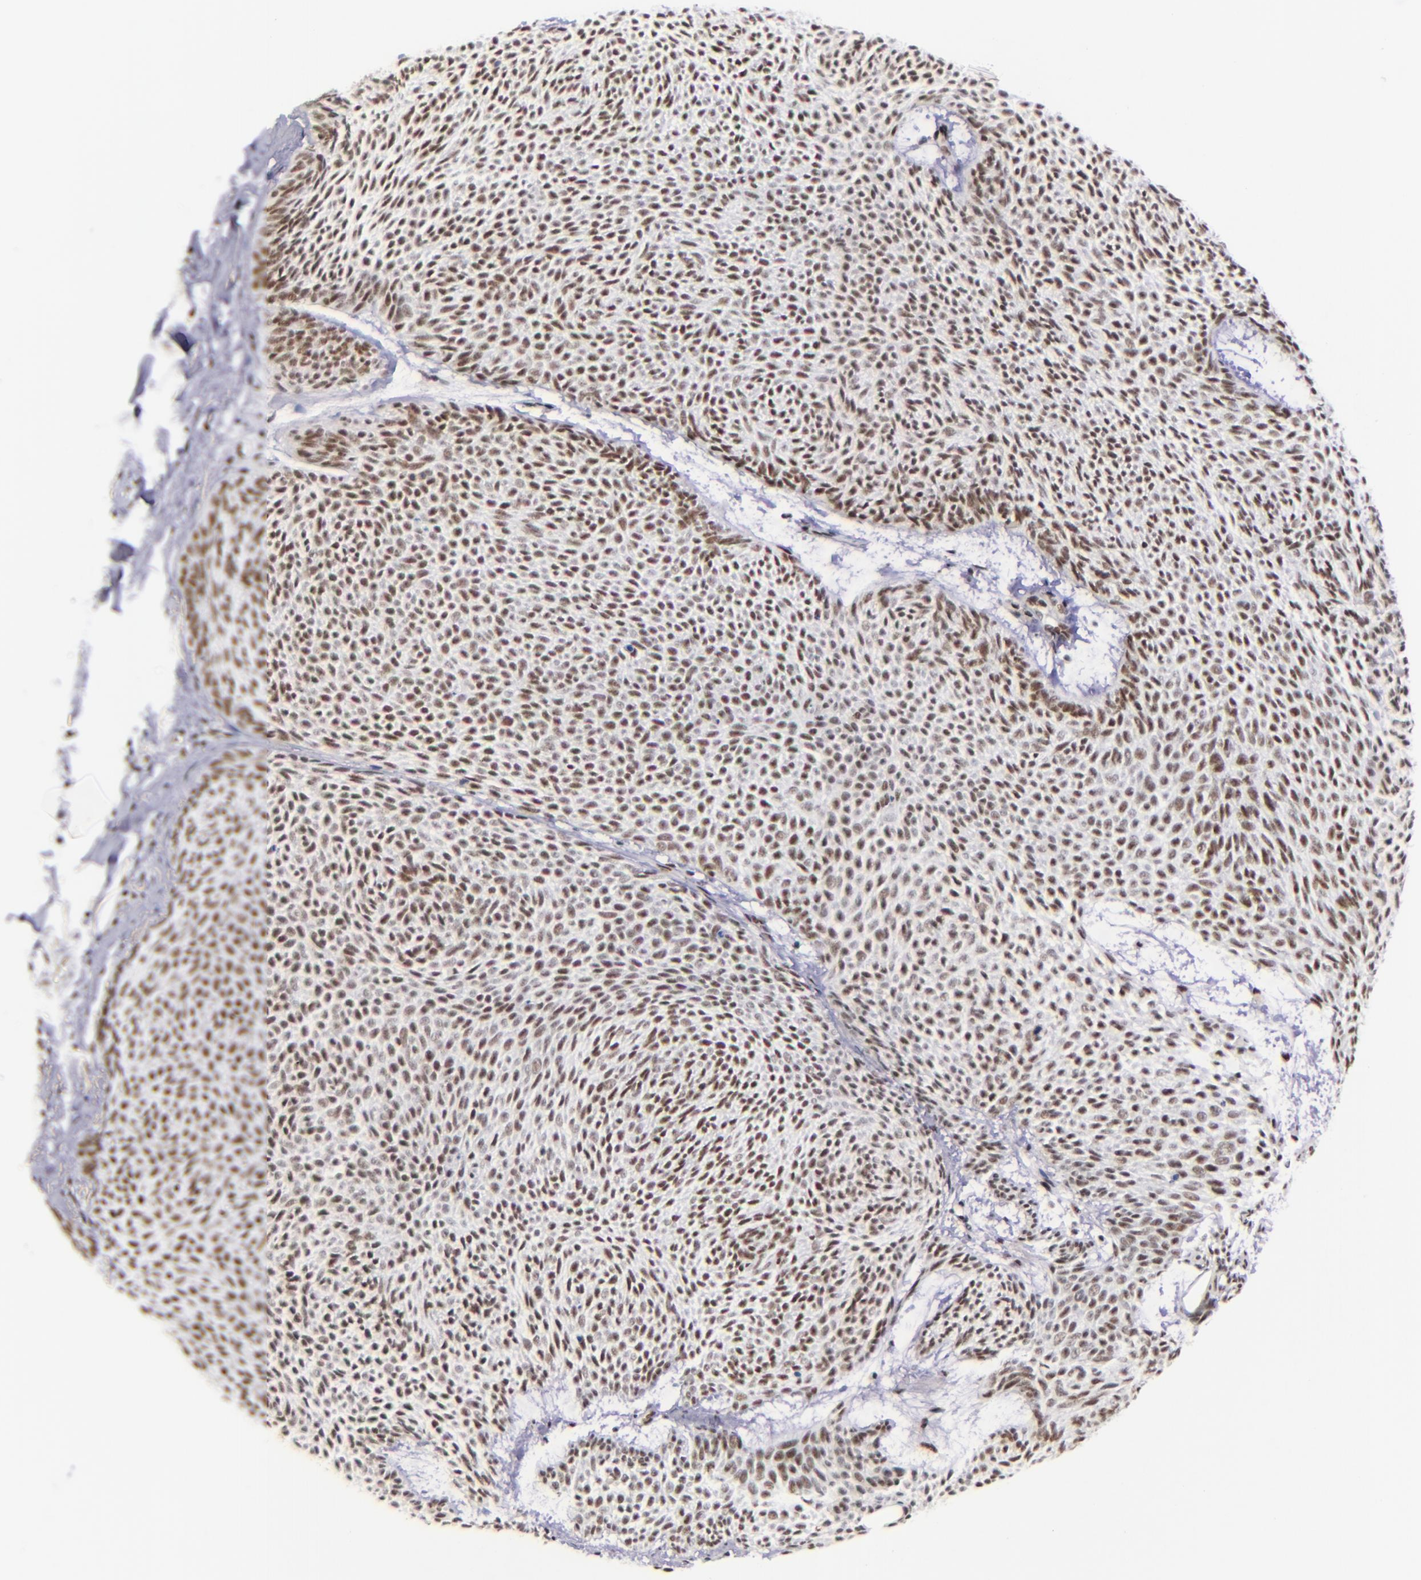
{"staining": {"intensity": "strong", "quantity": ">75%", "location": "nuclear"}, "tissue": "skin cancer", "cell_type": "Tumor cells", "image_type": "cancer", "snomed": [{"axis": "morphology", "description": "Basal cell carcinoma"}, {"axis": "topography", "description": "Skin"}], "caption": "Protein analysis of skin cancer (basal cell carcinoma) tissue reveals strong nuclear expression in approximately >75% of tumor cells. The staining was performed using DAB, with brown indicating positive protein expression. Nuclei are stained blue with hematoxylin.", "gene": "GPKOW", "patient": {"sex": "male", "age": 84}}